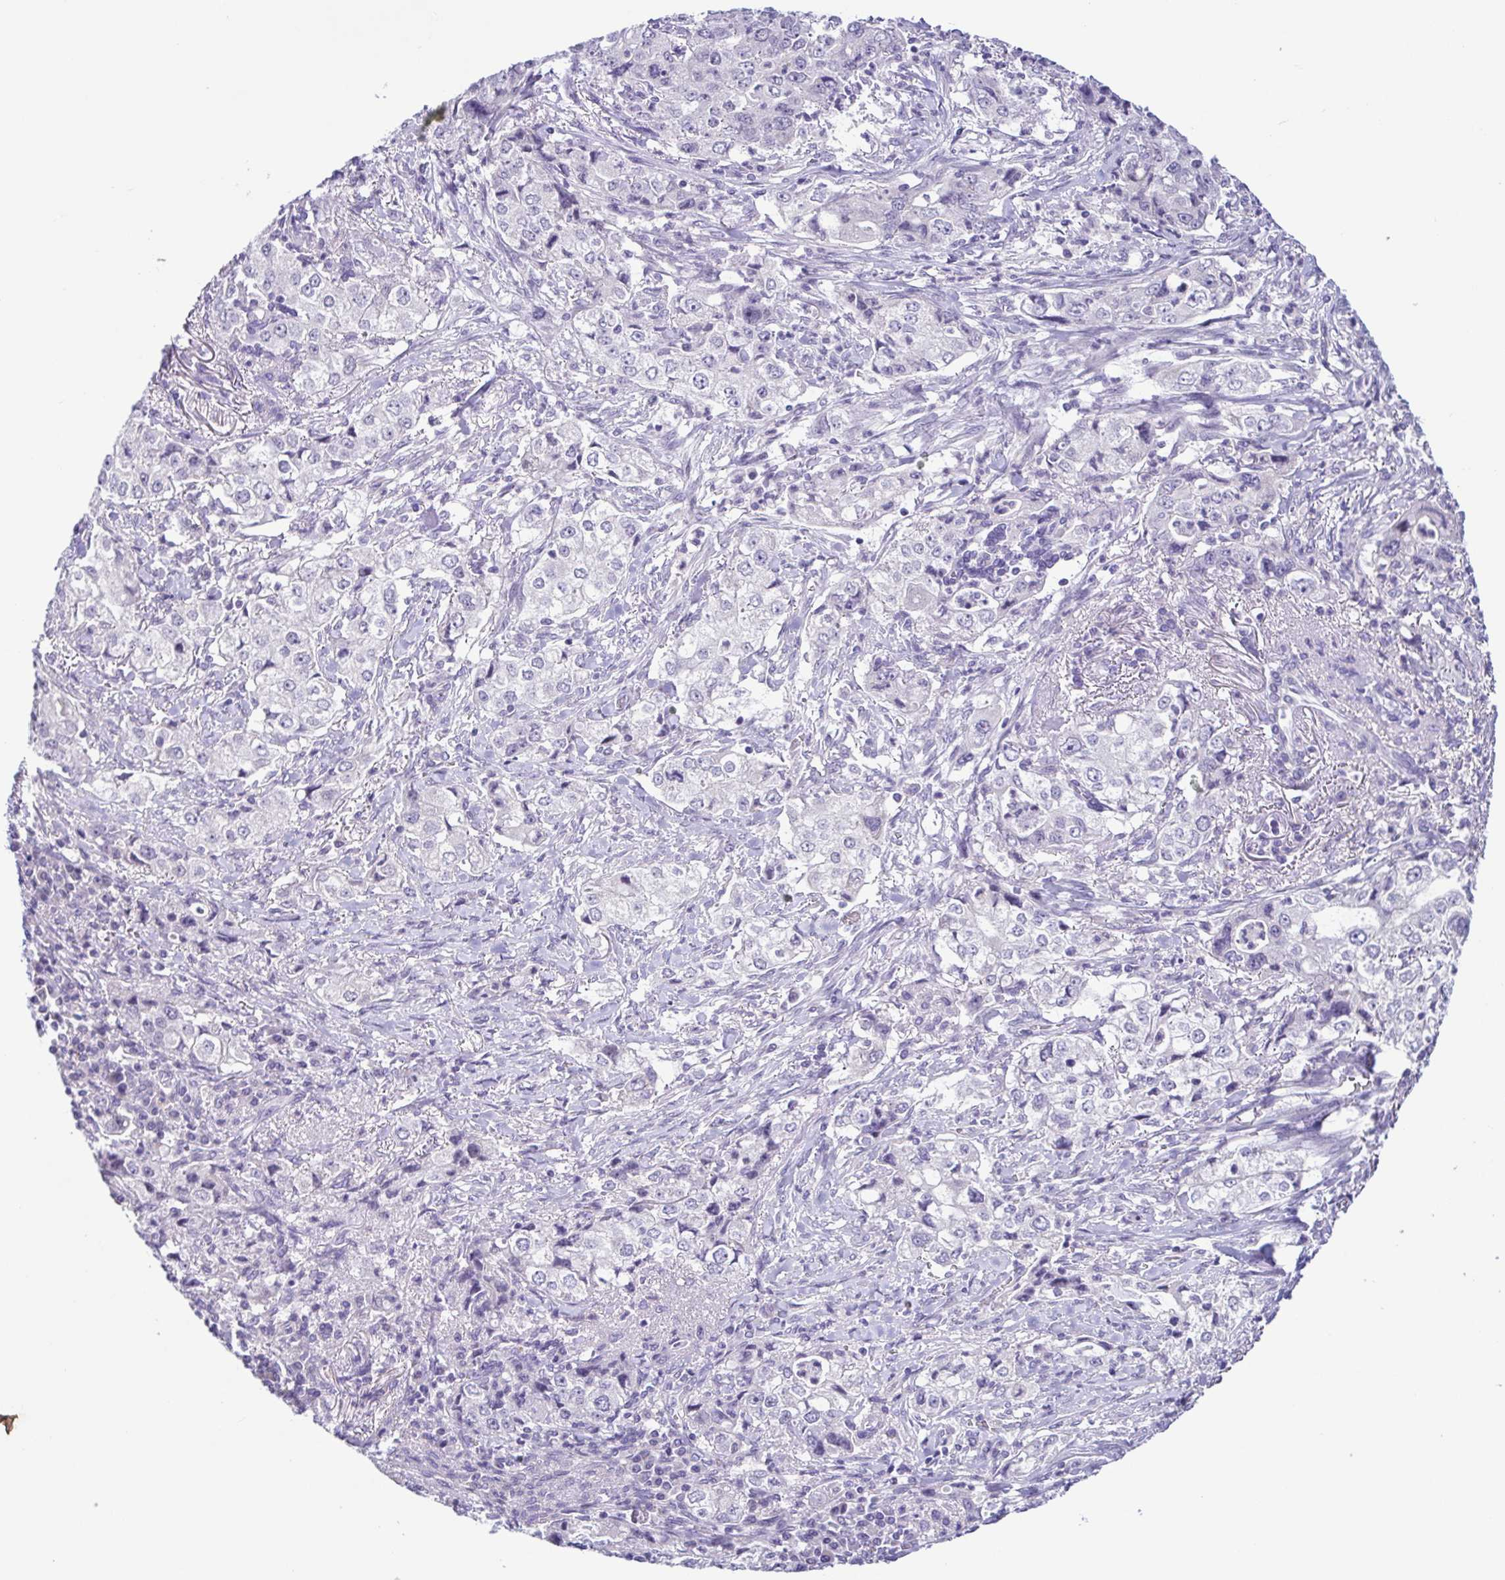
{"staining": {"intensity": "negative", "quantity": "none", "location": "none"}, "tissue": "stomach cancer", "cell_type": "Tumor cells", "image_type": "cancer", "snomed": [{"axis": "morphology", "description": "Adenocarcinoma, NOS"}, {"axis": "topography", "description": "Stomach, upper"}], "caption": "Stomach cancer (adenocarcinoma) was stained to show a protein in brown. There is no significant positivity in tumor cells. (Immunohistochemistry (ihc), brightfield microscopy, high magnification).", "gene": "TERT", "patient": {"sex": "male", "age": 75}}